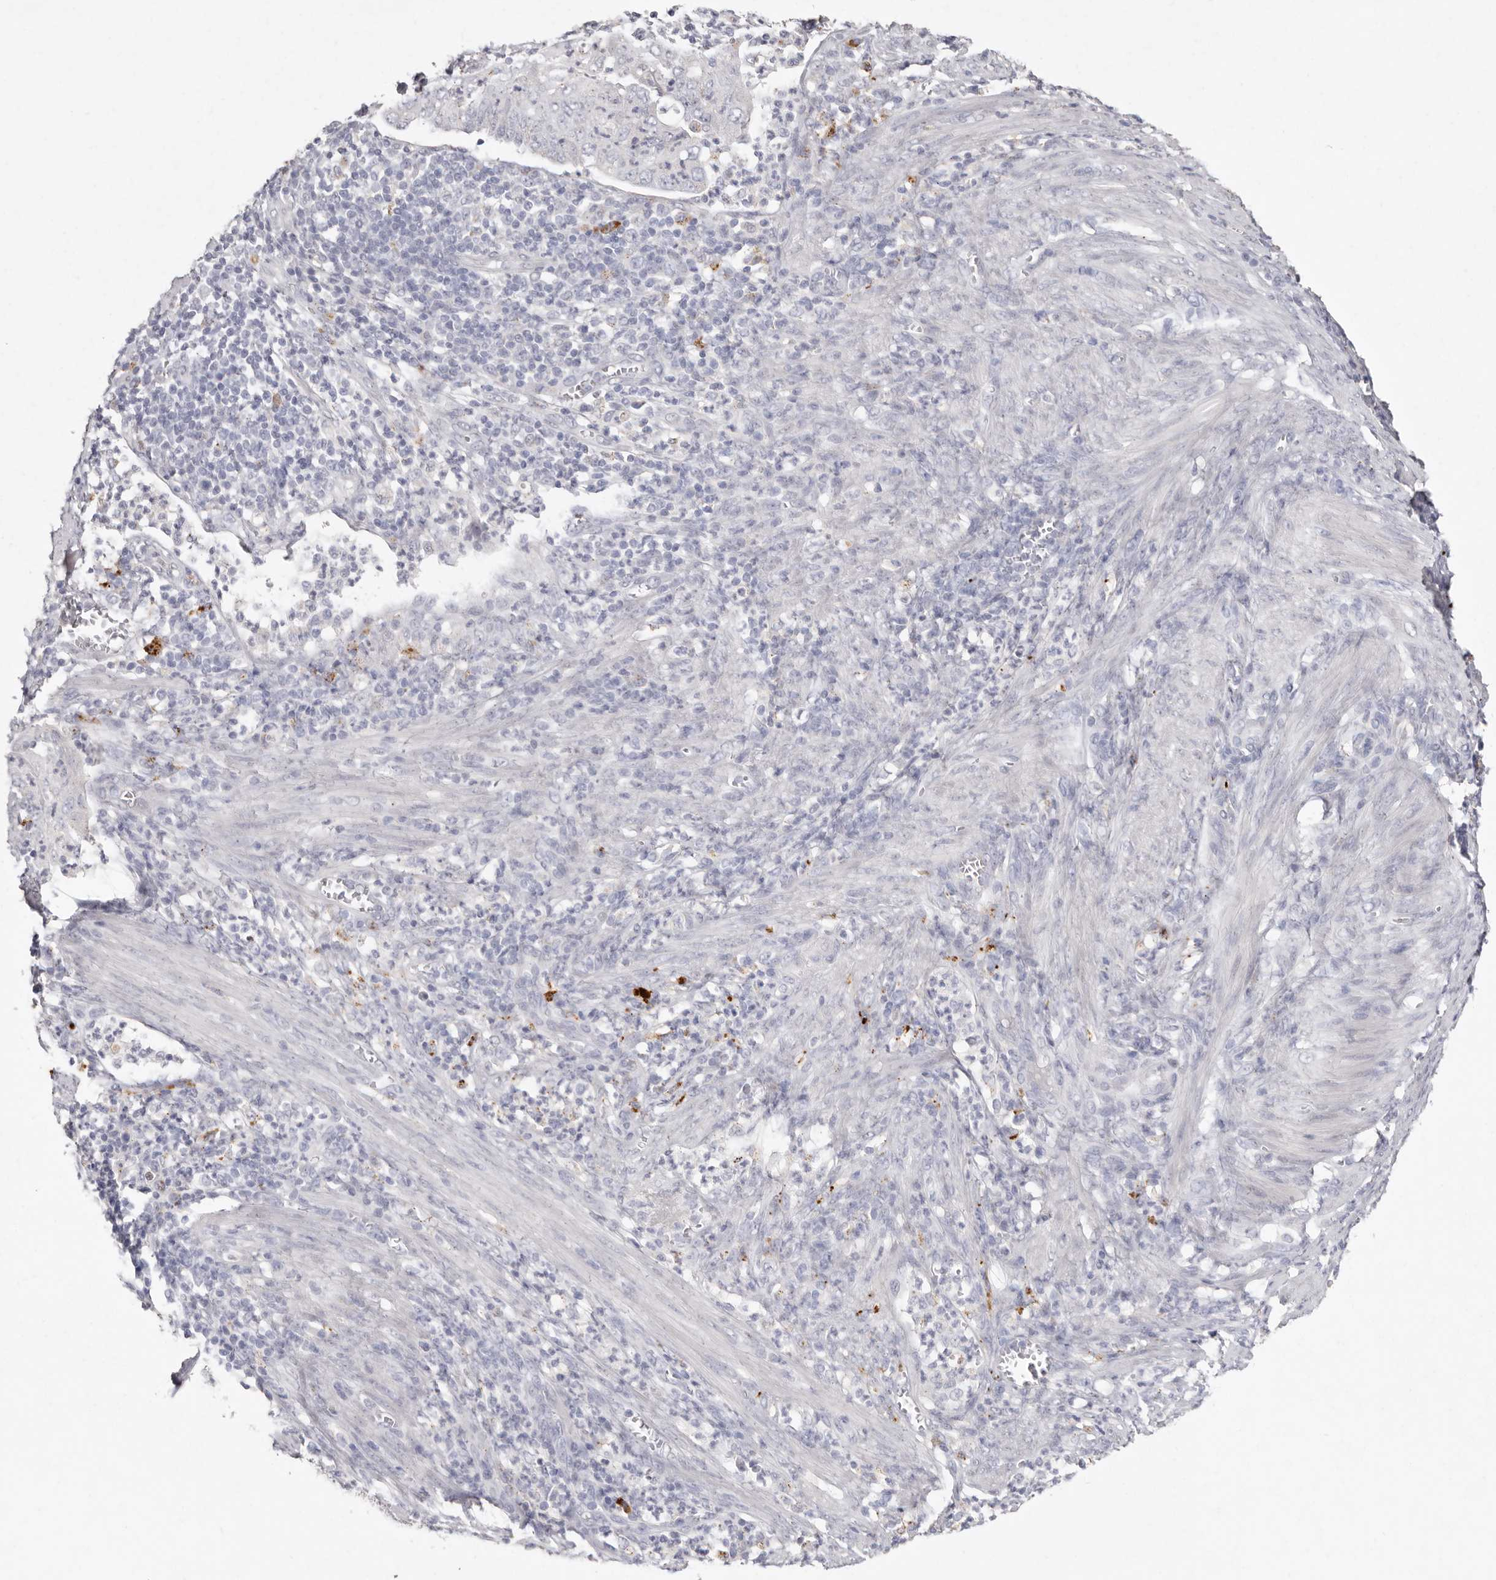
{"staining": {"intensity": "negative", "quantity": "none", "location": "none"}, "tissue": "endometrial cancer", "cell_type": "Tumor cells", "image_type": "cancer", "snomed": [{"axis": "morphology", "description": "Adenocarcinoma, NOS"}, {"axis": "topography", "description": "Endometrium"}], "caption": "Micrograph shows no protein staining in tumor cells of endometrial cancer tissue.", "gene": "FAM185A", "patient": {"sex": "female", "age": 51}}